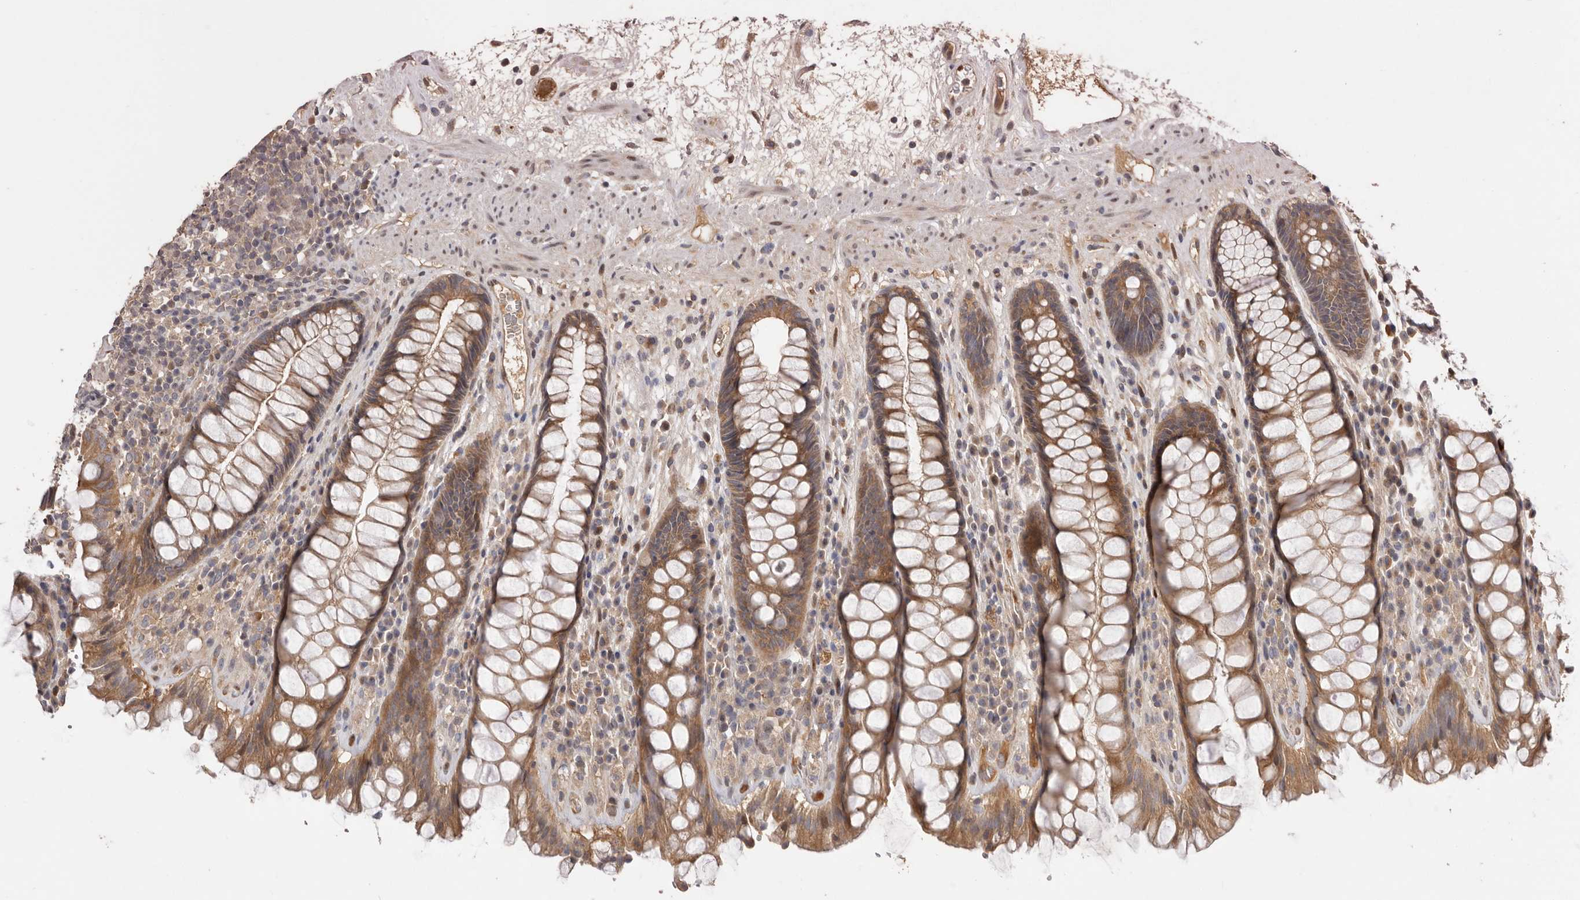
{"staining": {"intensity": "moderate", "quantity": ">75%", "location": "cytoplasmic/membranous"}, "tissue": "rectum", "cell_type": "Glandular cells", "image_type": "normal", "snomed": [{"axis": "morphology", "description": "Normal tissue, NOS"}, {"axis": "topography", "description": "Rectum"}], "caption": "Rectum stained with a brown dye reveals moderate cytoplasmic/membranous positive staining in approximately >75% of glandular cells.", "gene": "DOP1A", "patient": {"sex": "male", "age": 64}}